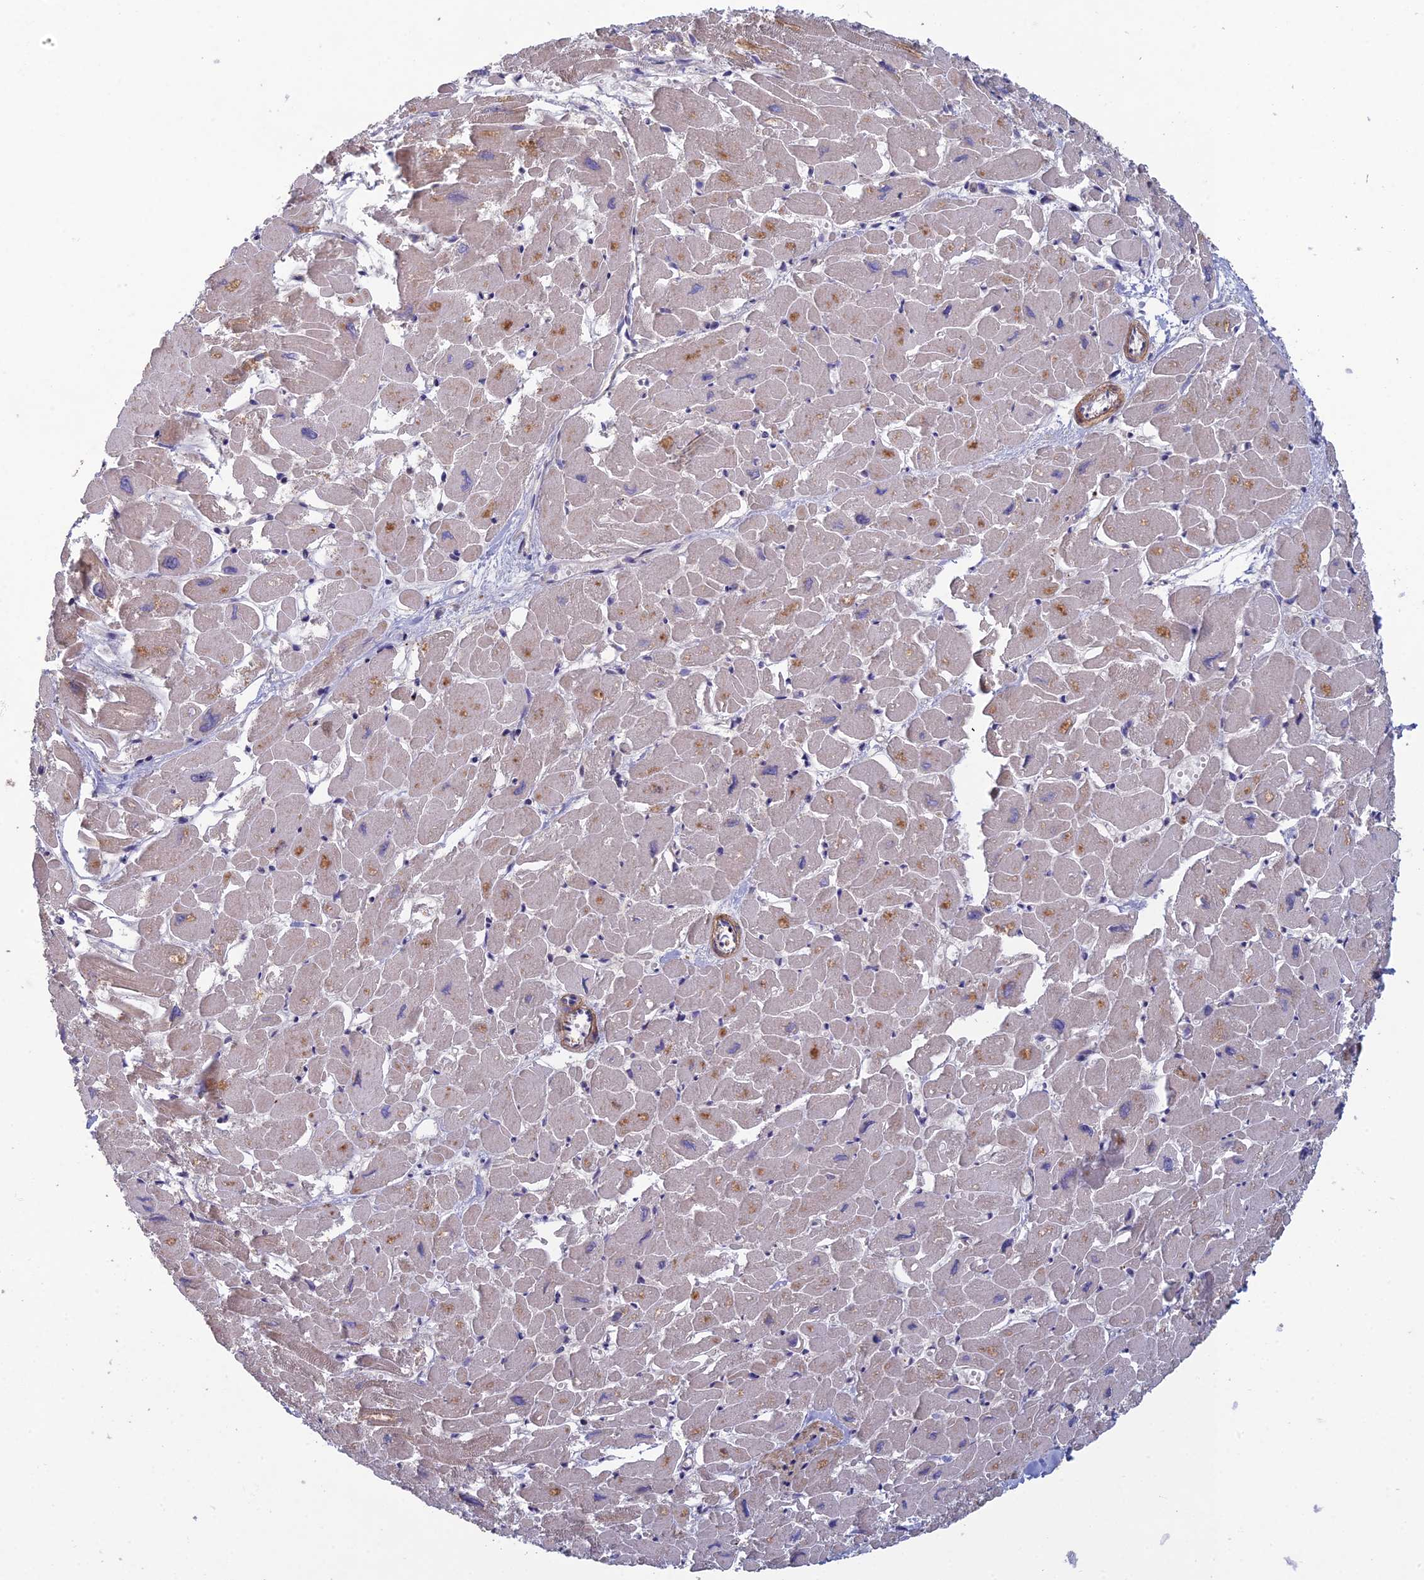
{"staining": {"intensity": "moderate", "quantity": "<25%", "location": "cytoplasmic/membranous"}, "tissue": "heart muscle", "cell_type": "Cardiomyocytes", "image_type": "normal", "snomed": [{"axis": "morphology", "description": "Normal tissue, NOS"}, {"axis": "topography", "description": "Heart"}], "caption": "Cardiomyocytes demonstrate low levels of moderate cytoplasmic/membranous staining in approximately <25% of cells in unremarkable heart muscle. (Brightfield microscopy of DAB IHC at high magnification).", "gene": "C15orf62", "patient": {"sex": "male", "age": 54}}